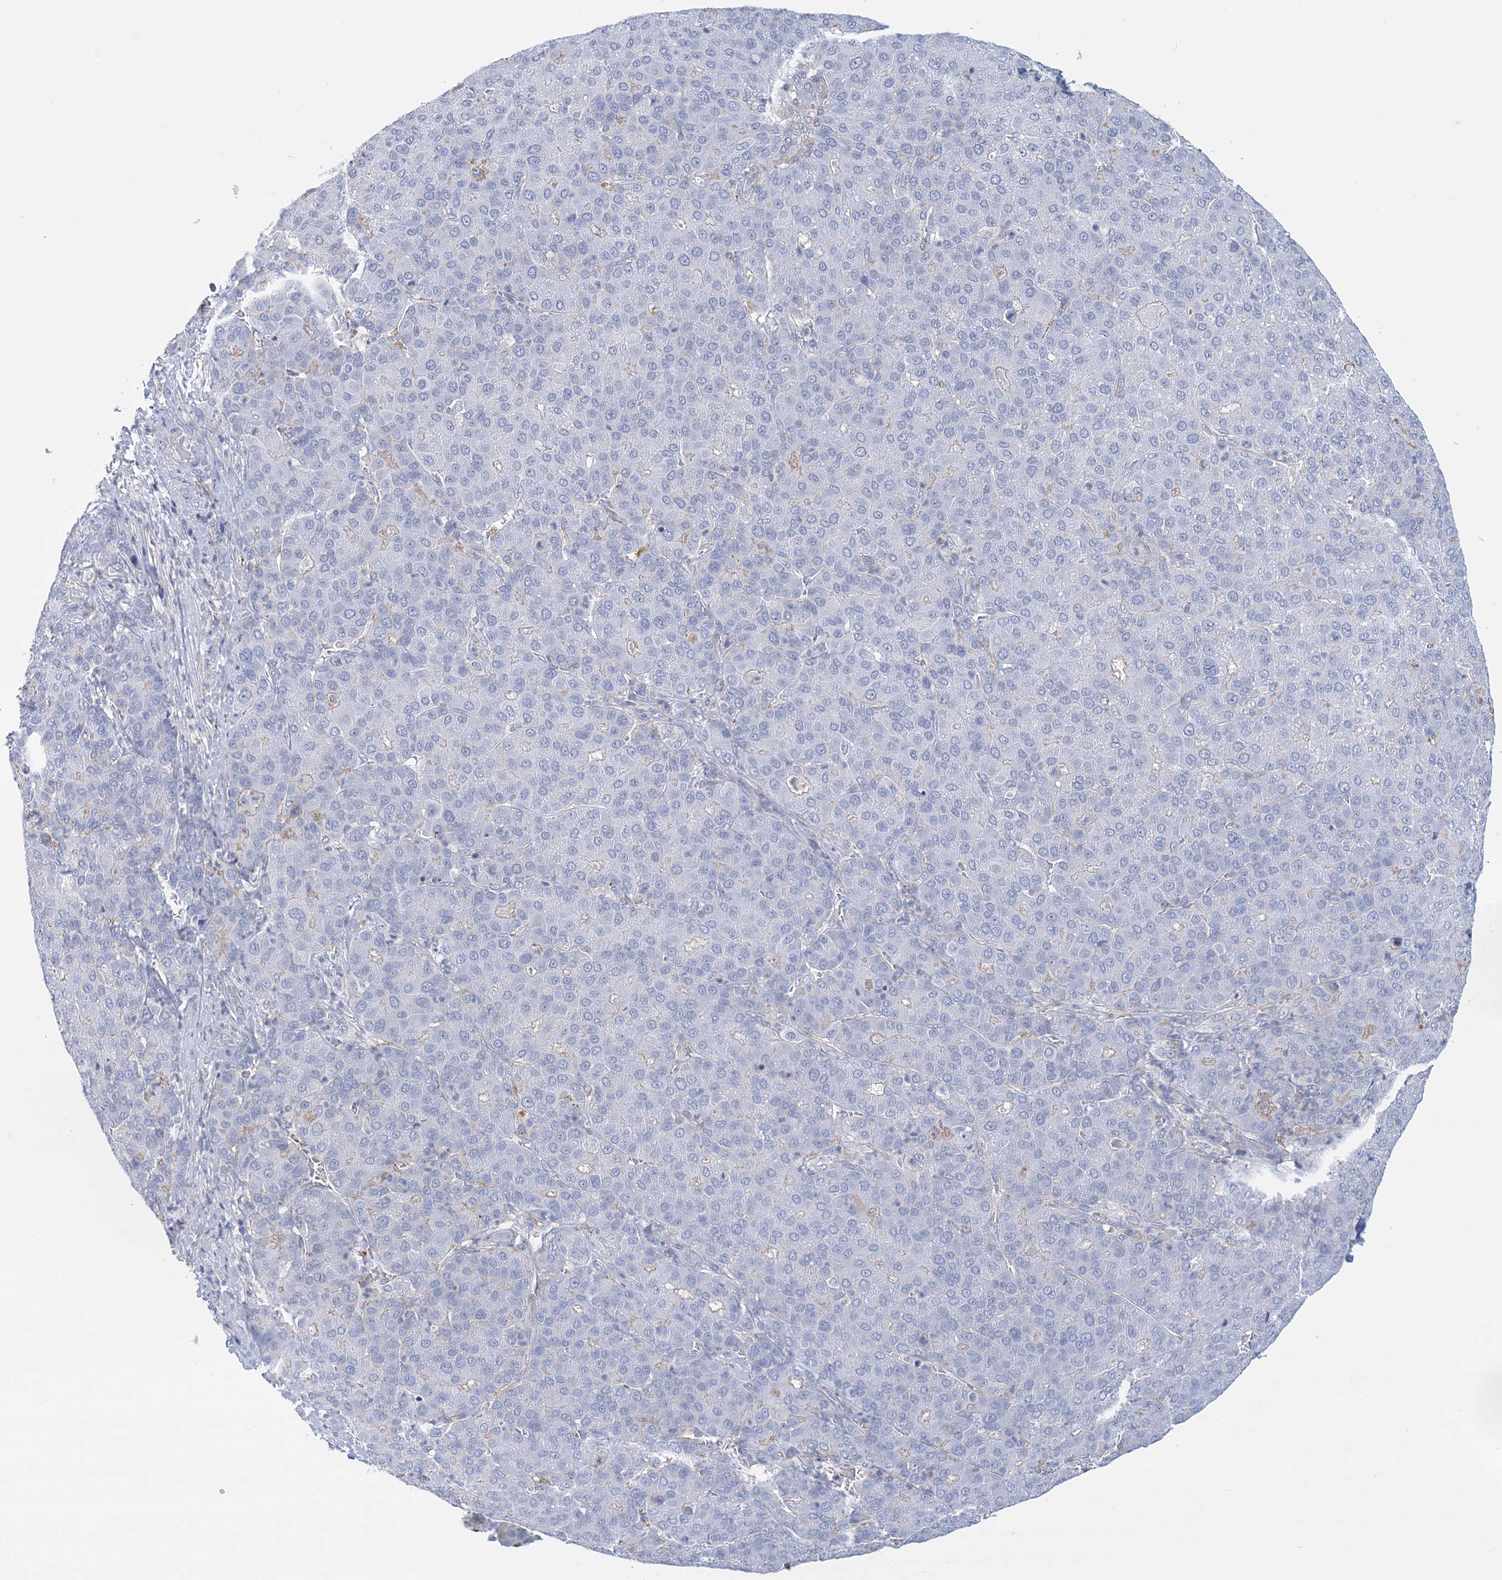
{"staining": {"intensity": "negative", "quantity": "none", "location": "none"}, "tissue": "liver cancer", "cell_type": "Tumor cells", "image_type": "cancer", "snomed": [{"axis": "morphology", "description": "Carcinoma, Hepatocellular, NOS"}, {"axis": "topography", "description": "Liver"}], "caption": "Tumor cells are negative for brown protein staining in liver cancer (hepatocellular carcinoma). (Brightfield microscopy of DAB (3,3'-diaminobenzidine) immunohistochemistry at high magnification).", "gene": "C11orf21", "patient": {"sex": "male", "age": 65}}